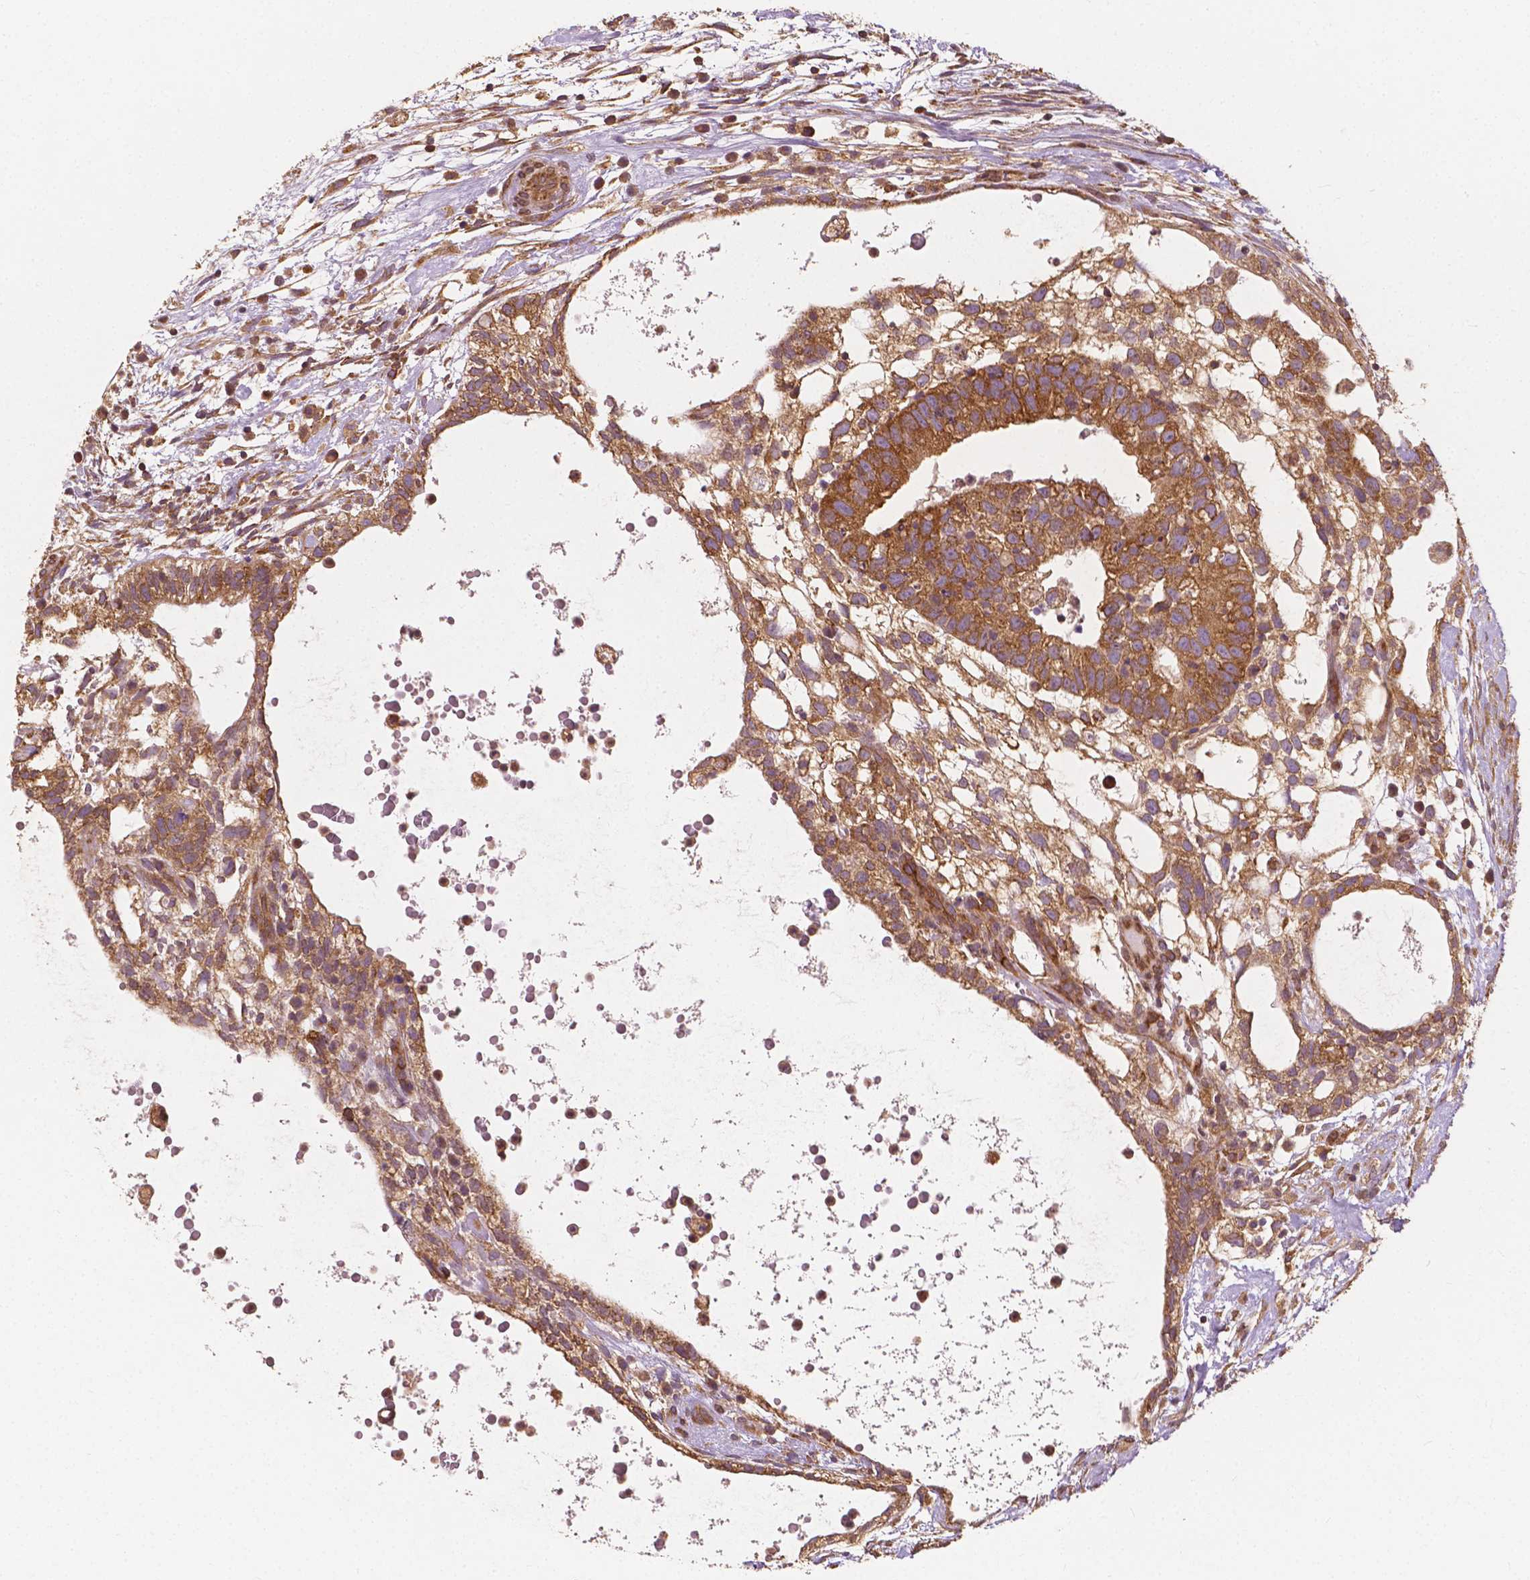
{"staining": {"intensity": "strong", "quantity": ">75%", "location": "cytoplasmic/membranous"}, "tissue": "testis cancer", "cell_type": "Tumor cells", "image_type": "cancer", "snomed": [{"axis": "morphology", "description": "Normal tissue, NOS"}, {"axis": "morphology", "description": "Carcinoma, Embryonal, NOS"}, {"axis": "topography", "description": "Testis"}], "caption": "Protein analysis of testis embryonal carcinoma tissue exhibits strong cytoplasmic/membranous expression in about >75% of tumor cells.", "gene": "G3BP1", "patient": {"sex": "male", "age": 32}}